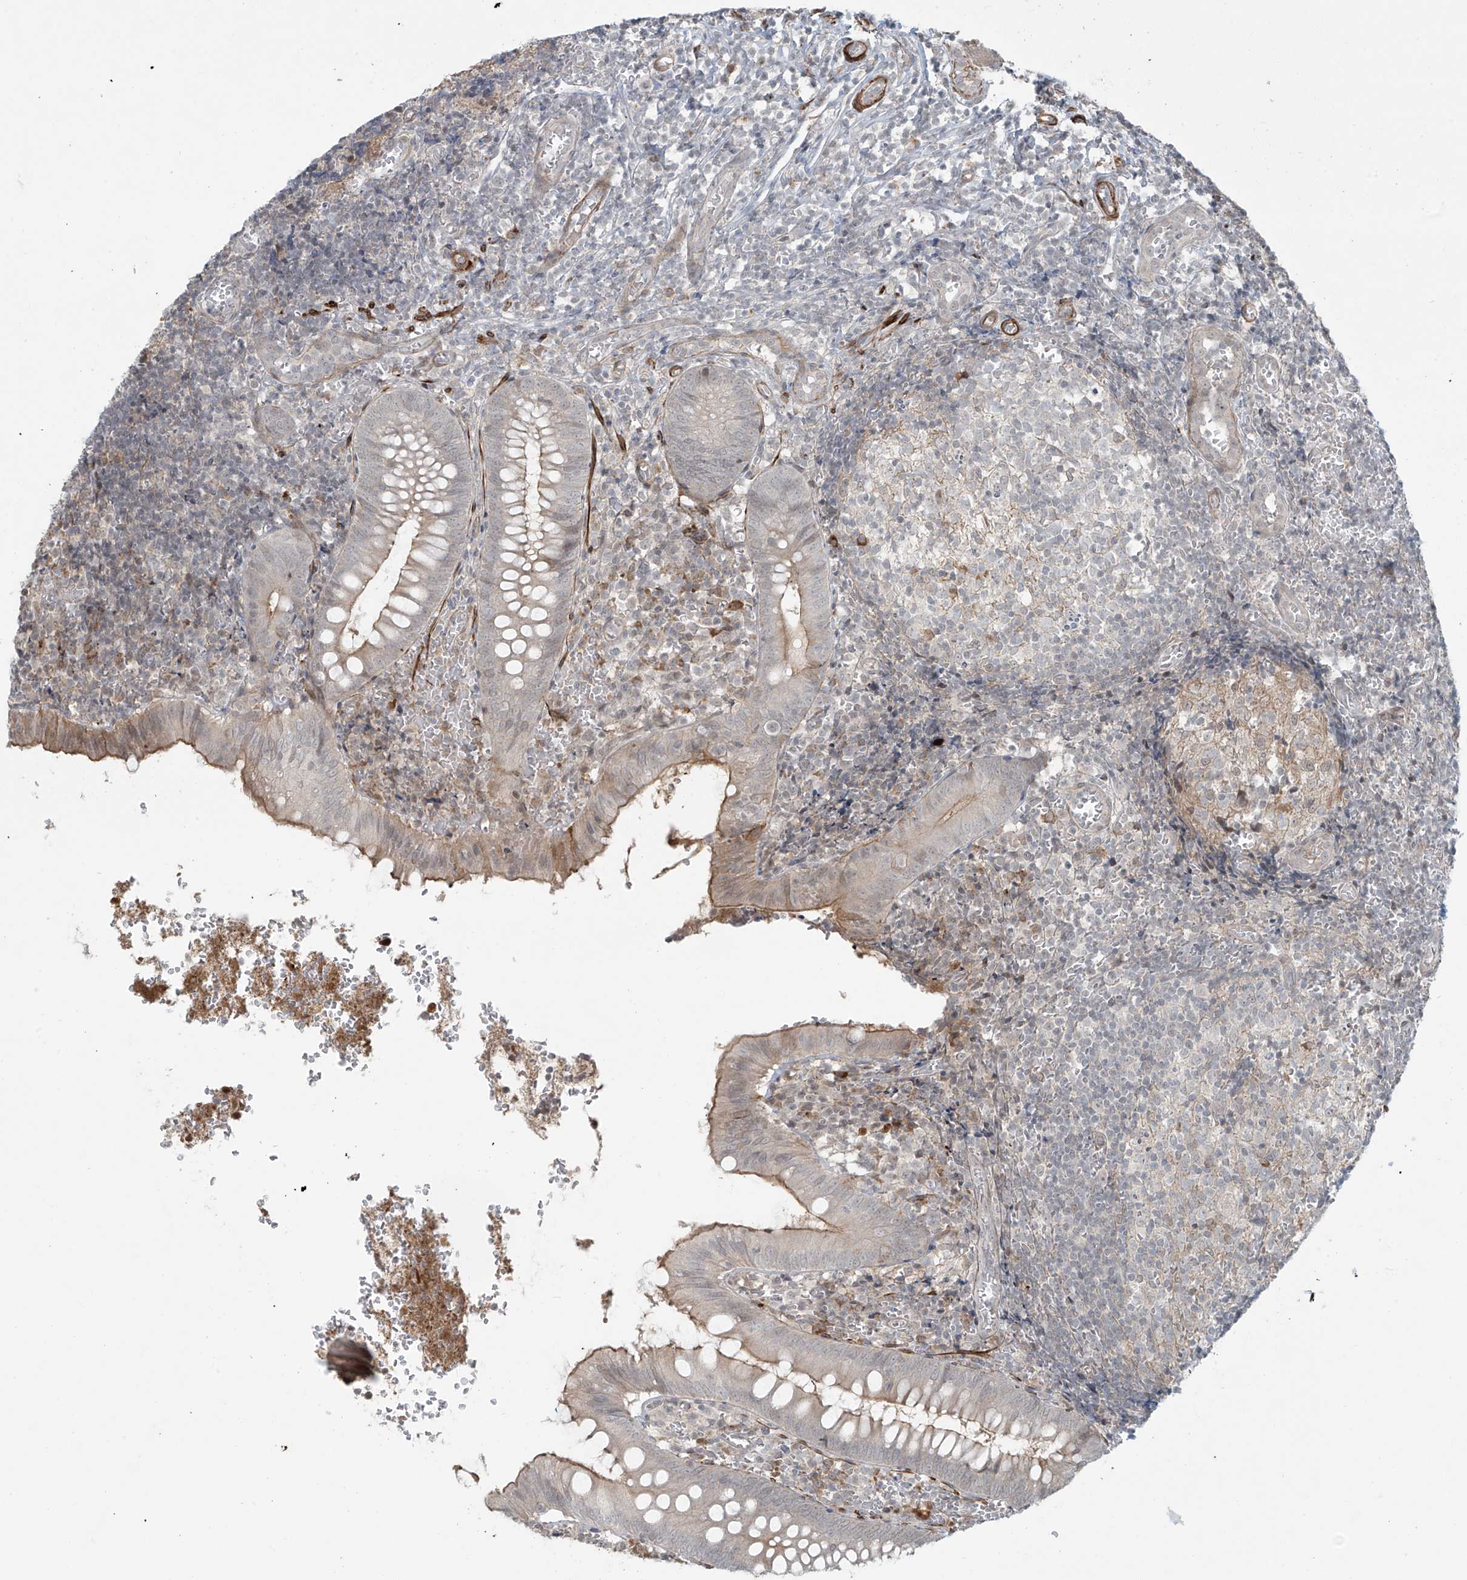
{"staining": {"intensity": "moderate", "quantity": "<25%", "location": "cytoplasmic/membranous"}, "tissue": "appendix", "cell_type": "Glandular cells", "image_type": "normal", "snomed": [{"axis": "morphology", "description": "Normal tissue, NOS"}, {"axis": "topography", "description": "Appendix"}], "caption": "Immunohistochemistry (IHC) (DAB) staining of unremarkable appendix demonstrates moderate cytoplasmic/membranous protein staining in about <25% of glandular cells.", "gene": "RASGEF1A", "patient": {"sex": "male", "age": 8}}